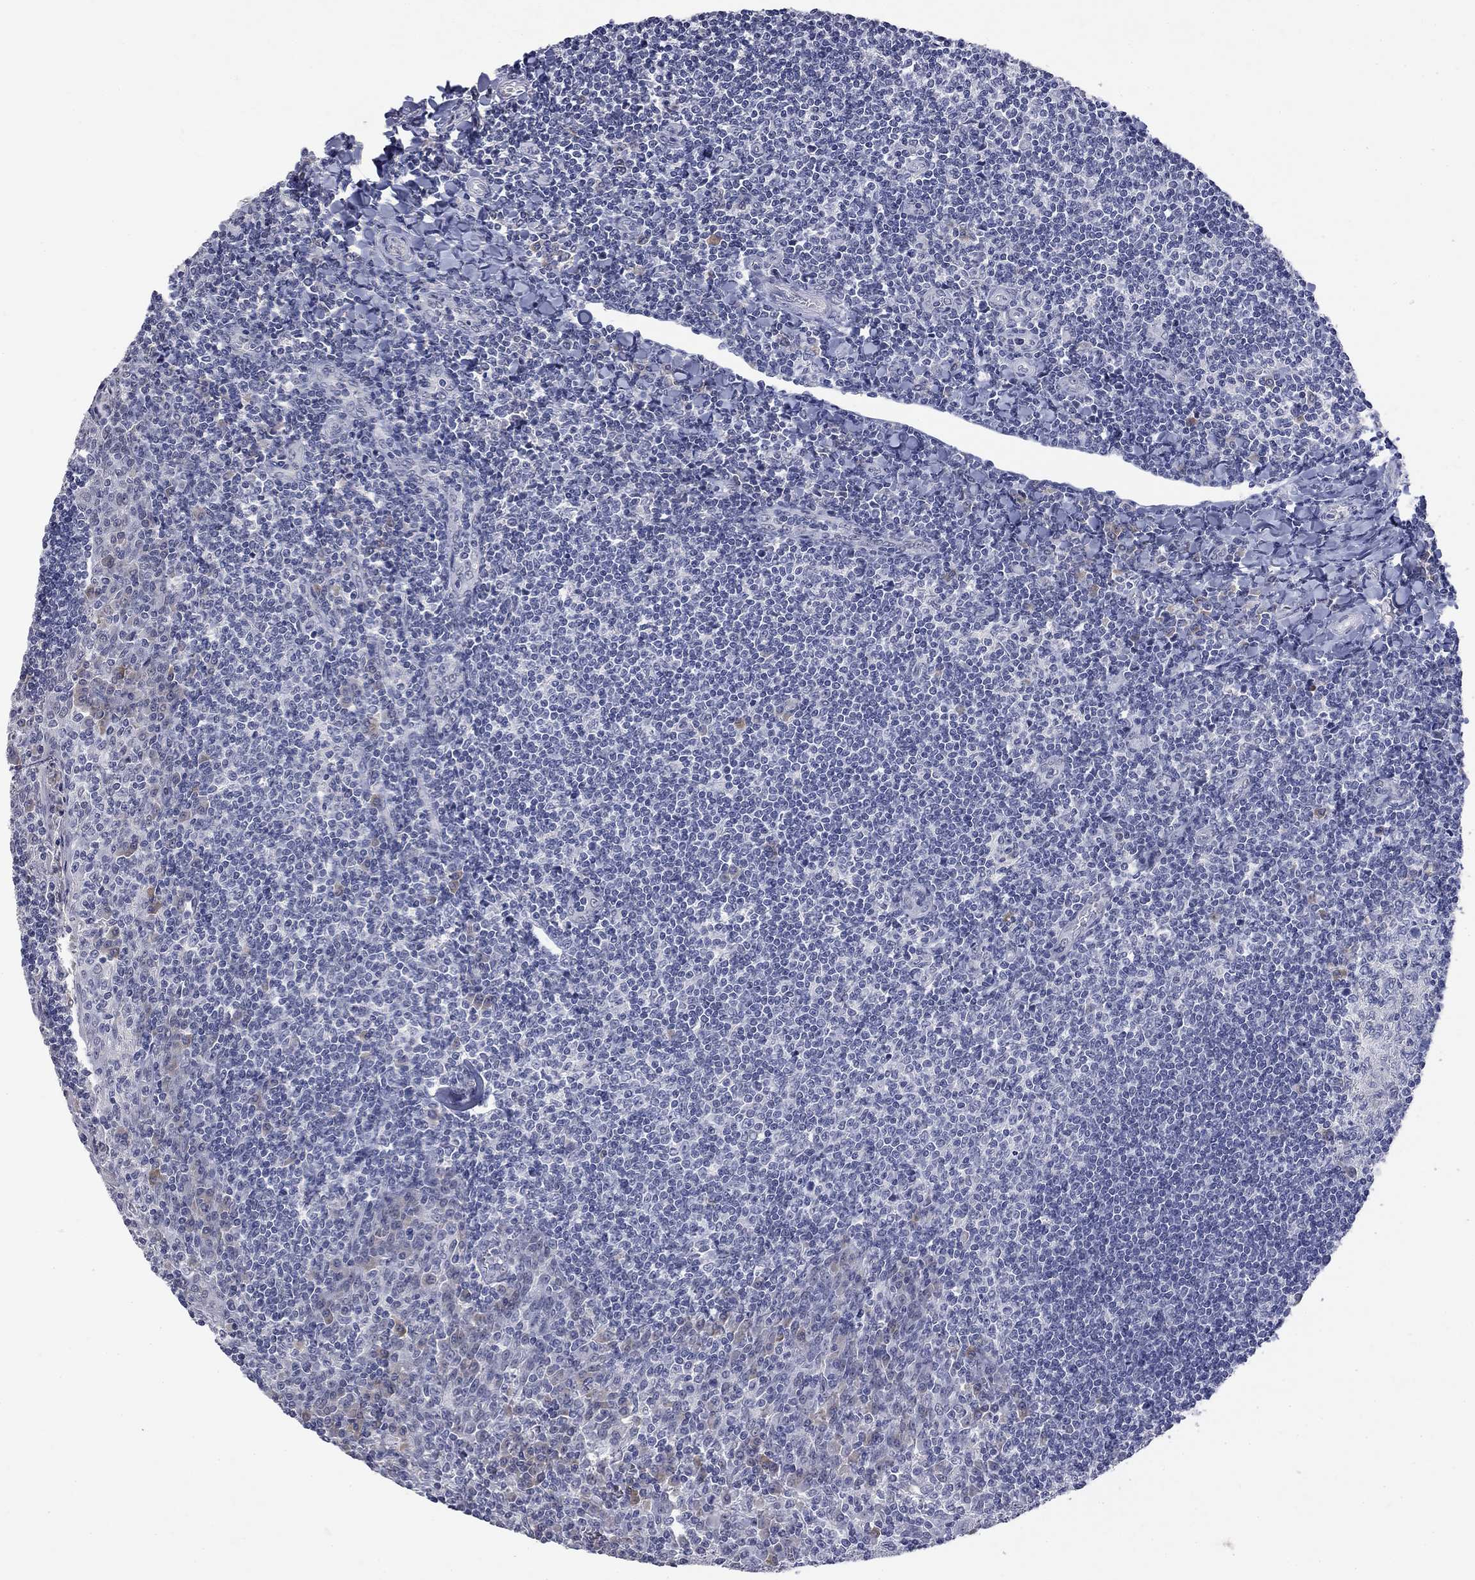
{"staining": {"intensity": "negative", "quantity": "none", "location": "none"}, "tissue": "tonsil", "cell_type": "Germinal center cells", "image_type": "normal", "snomed": [{"axis": "morphology", "description": "Normal tissue, NOS"}, {"axis": "topography", "description": "Tonsil"}], "caption": "Photomicrograph shows no significant protein positivity in germinal center cells of benign tonsil. (Brightfield microscopy of DAB (3,3'-diaminobenzidine) immunohistochemistry (IHC) at high magnification).", "gene": "SLC51A", "patient": {"sex": "female", "age": 12}}